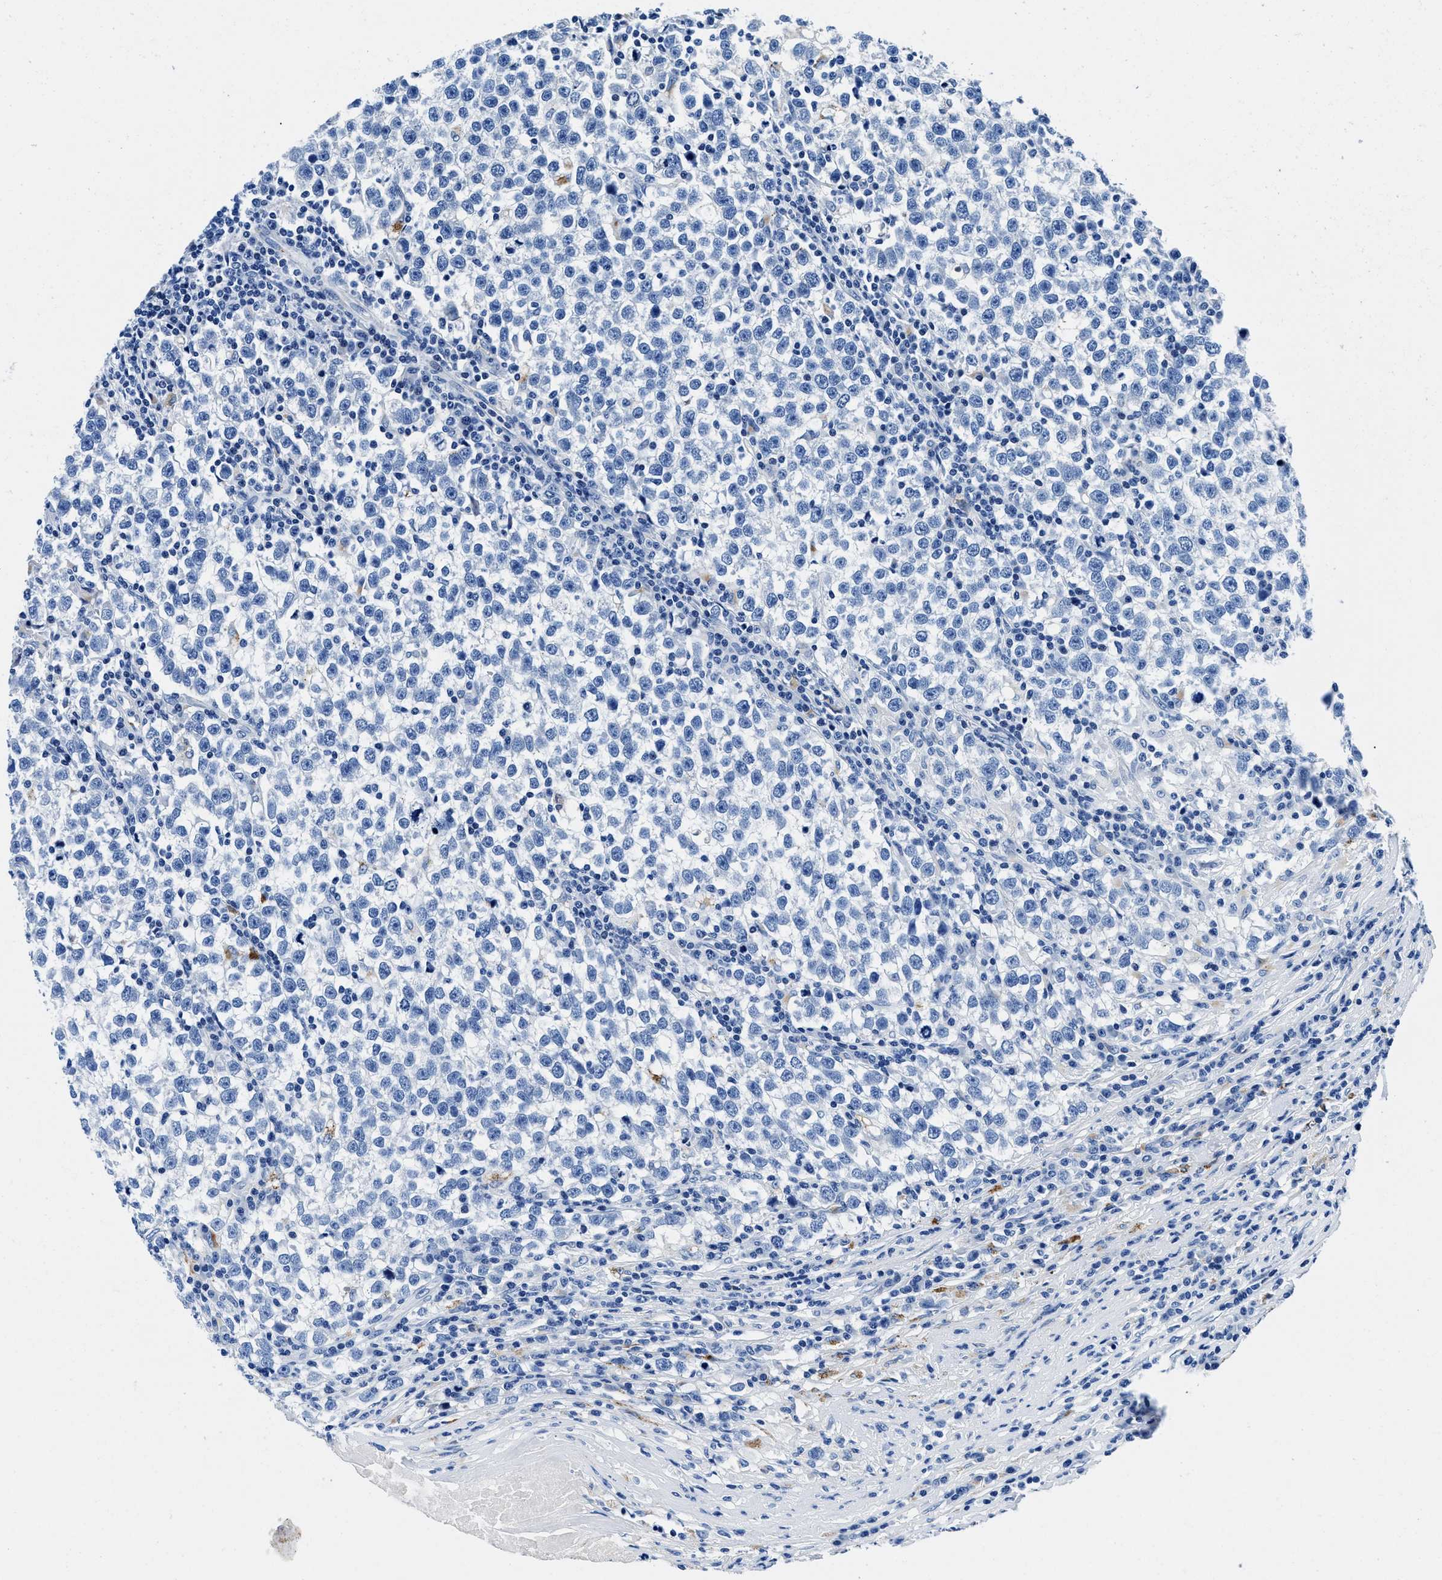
{"staining": {"intensity": "negative", "quantity": "none", "location": "none"}, "tissue": "testis cancer", "cell_type": "Tumor cells", "image_type": "cancer", "snomed": [{"axis": "morphology", "description": "Normal tissue, NOS"}, {"axis": "morphology", "description": "Seminoma, NOS"}, {"axis": "topography", "description": "Testis"}], "caption": "The IHC photomicrograph has no significant staining in tumor cells of testis seminoma tissue. Nuclei are stained in blue.", "gene": "OR14K1", "patient": {"sex": "male", "age": 43}}